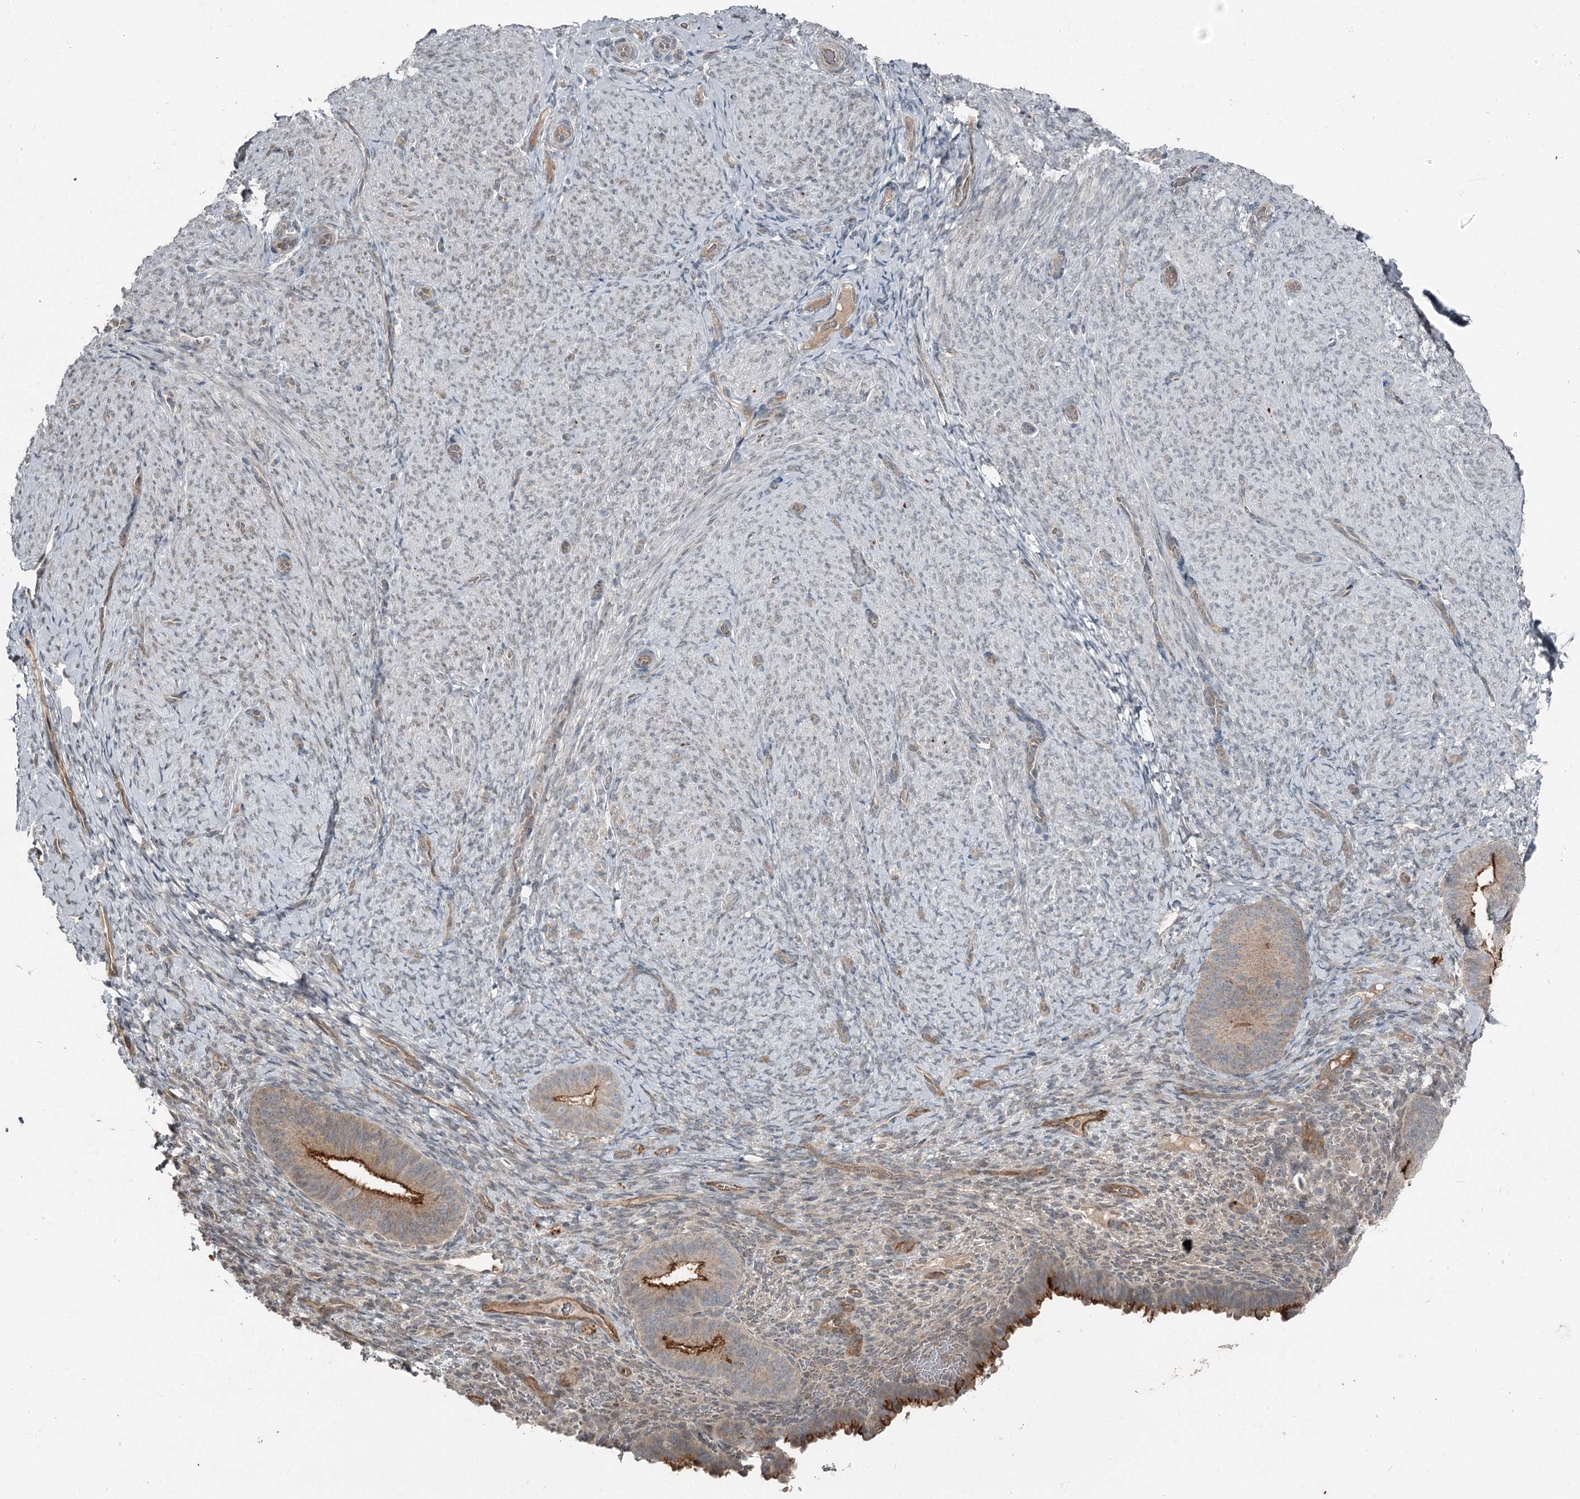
{"staining": {"intensity": "negative", "quantity": "none", "location": "none"}, "tissue": "endometrium", "cell_type": "Cells in endometrial stroma", "image_type": "normal", "snomed": [{"axis": "morphology", "description": "Normal tissue, NOS"}, {"axis": "topography", "description": "Endometrium"}], "caption": "Immunohistochemistry (IHC) micrograph of normal endometrium: human endometrium stained with DAB (3,3'-diaminobenzidine) shows no significant protein staining in cells in endometrial stroma. Nuclei are stained in blue.", "gene": "SLC39A8", "patient": {"sex": "female", "age": 65}}